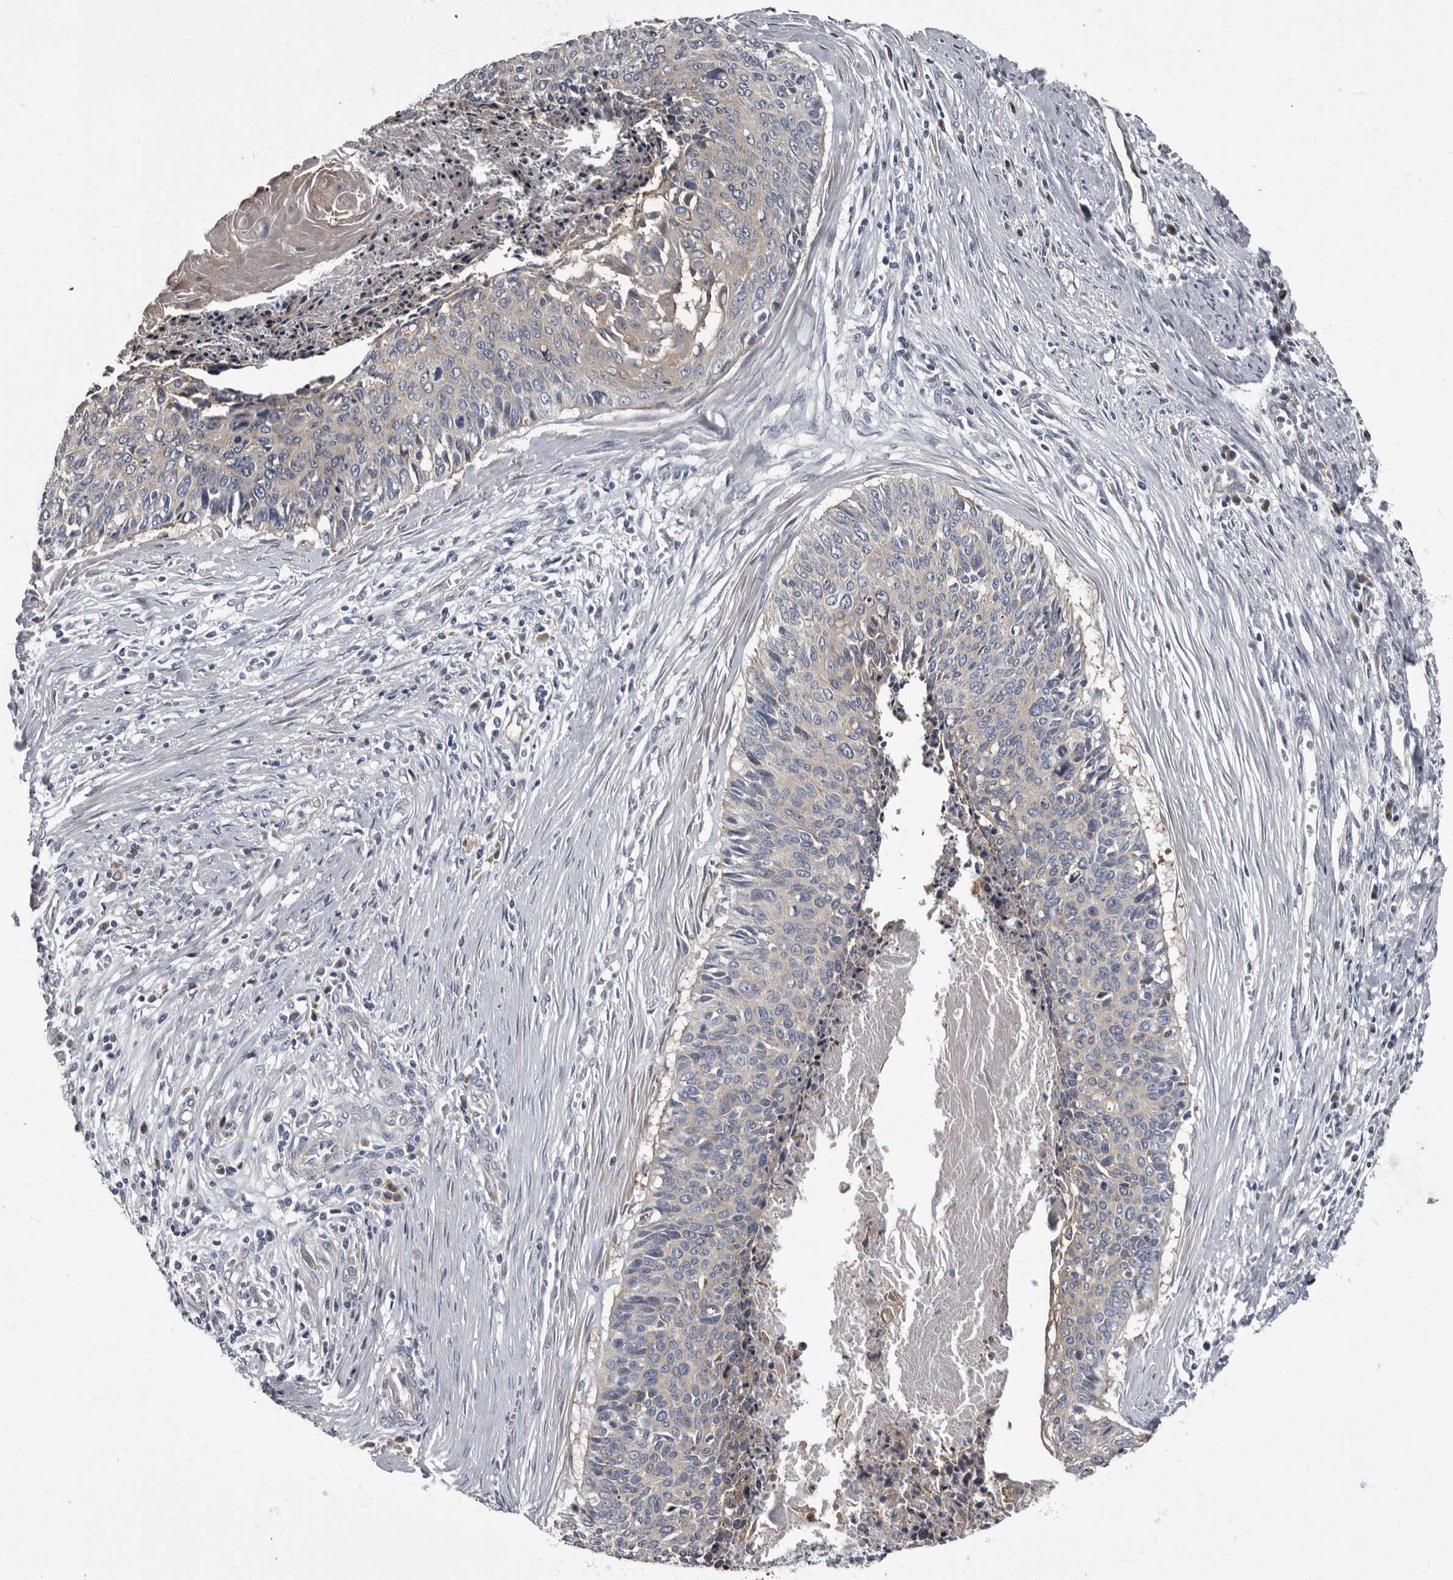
{"staining": {"intensity": "moderate", "quantity": "25%-75%", "location": "cytoplasmic/membranous"}, "tissue": "cervical cancer", "cell_type": "Tumor cells", "image_type": "cancer", "snomed": [{"axis": "morphology", "description": "Squamous cell carcinoma, NOS"}, {"axis": "topography", "description": "Cervix"}], "caption": "A photomicrograph of cervical squamous cell carcinoma stained for a protein exhibits moderate cytoplasmic/membranous brown staining in tumor cells.", "gene": "TPD52L1", "patient": {"sex": "female", "age": 55}}